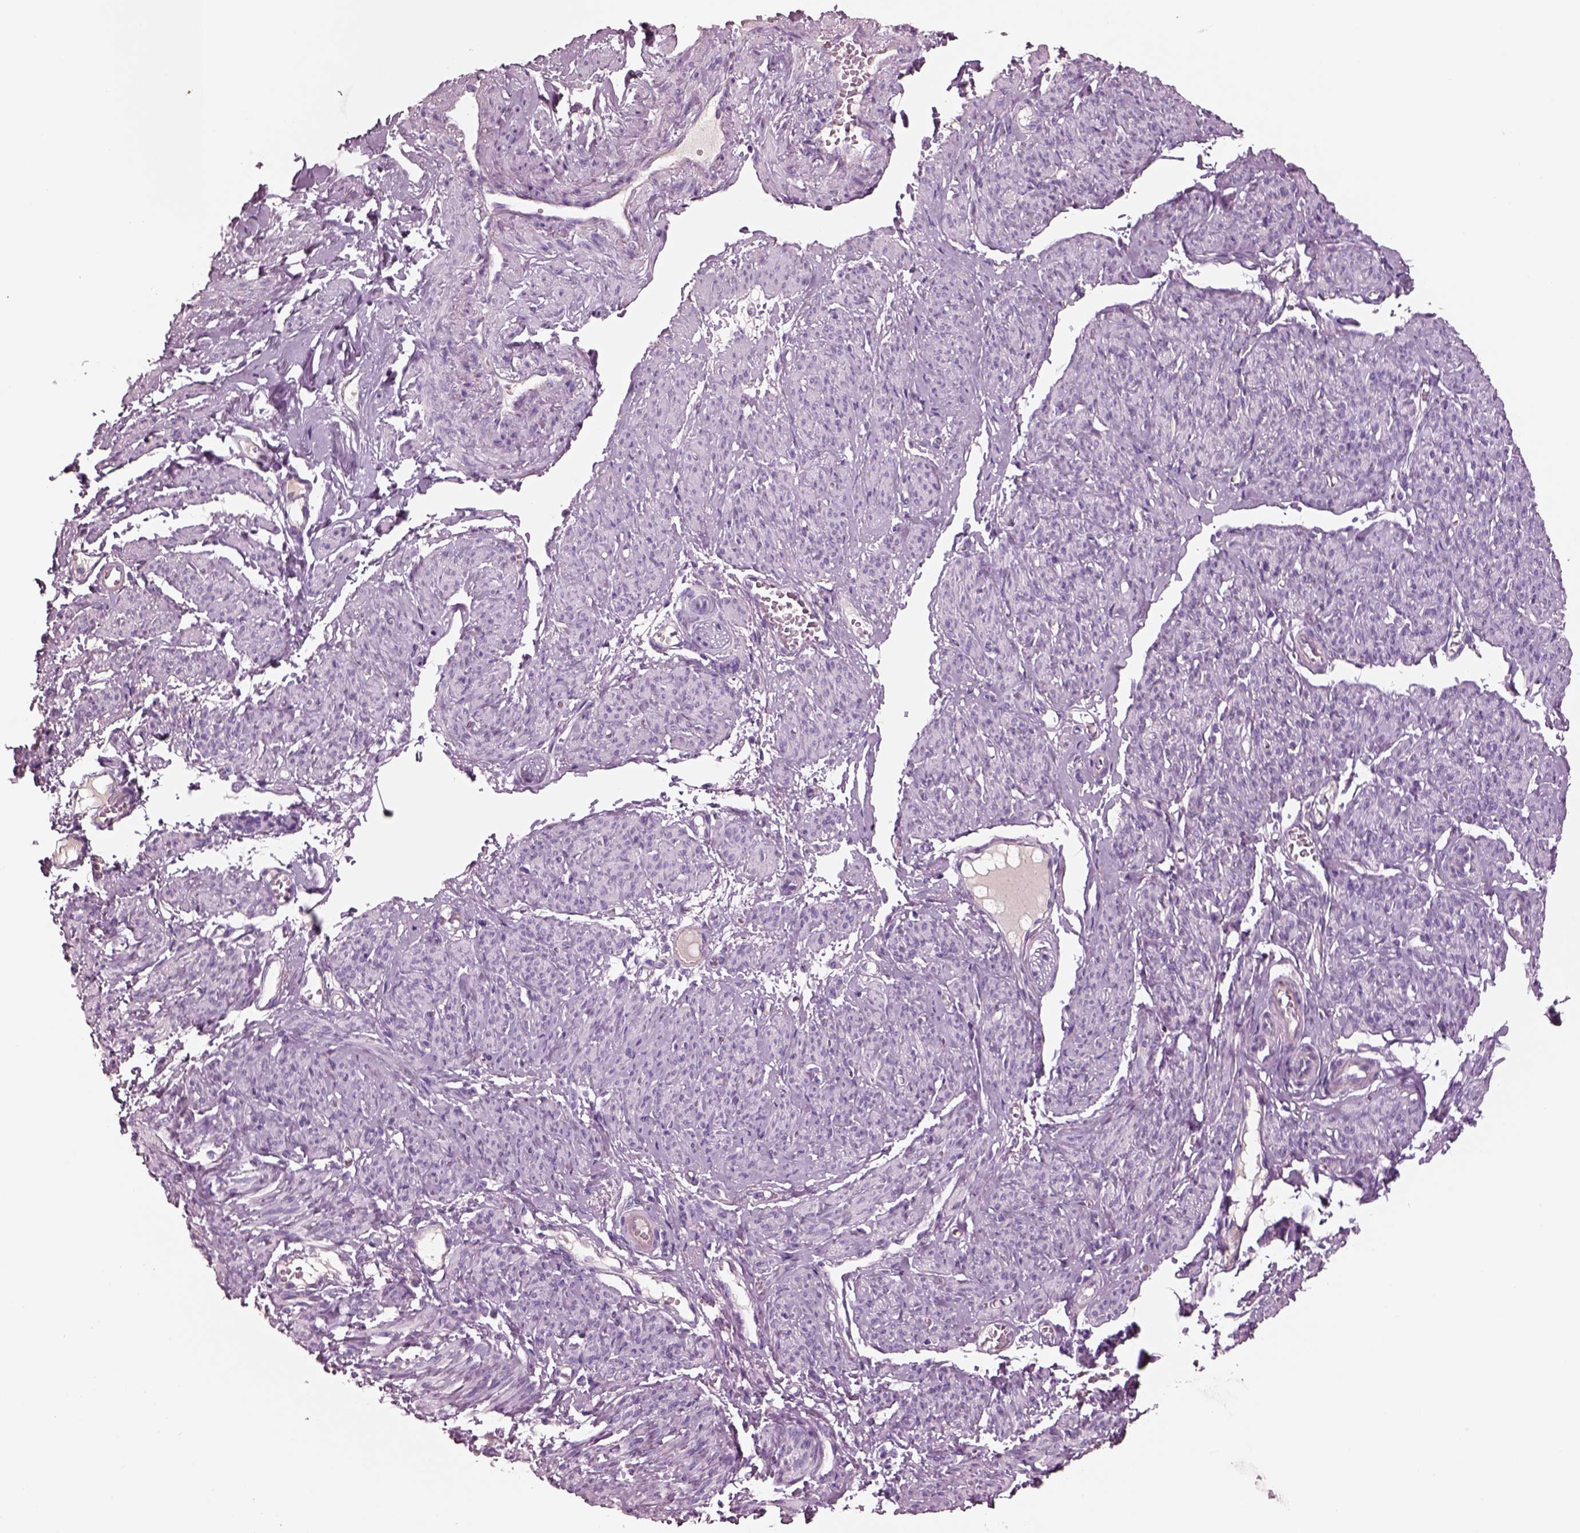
{"staining": {"intensity": "negative", "quantity": "none", "location": "none"}, "tissue": "smooth muscle", "cell_type": "Smooth muscle cells", "image_type": "normal", "snomed": [{"axis": "morphology", "description": "Normal tissue, NOS"}, {"axis": "topography", "description": "Smooth muscle"}], "caption": "The photomicrograph displays no significant staining in smooth muscle cells of smooth muscle. (Brightfield microscopy of DAB (3,3'-diaminobenzidine) immunohistochemistry at high magnification).", "gene": "IGLL1", "patient": {"sex": "female", "age": 65}}